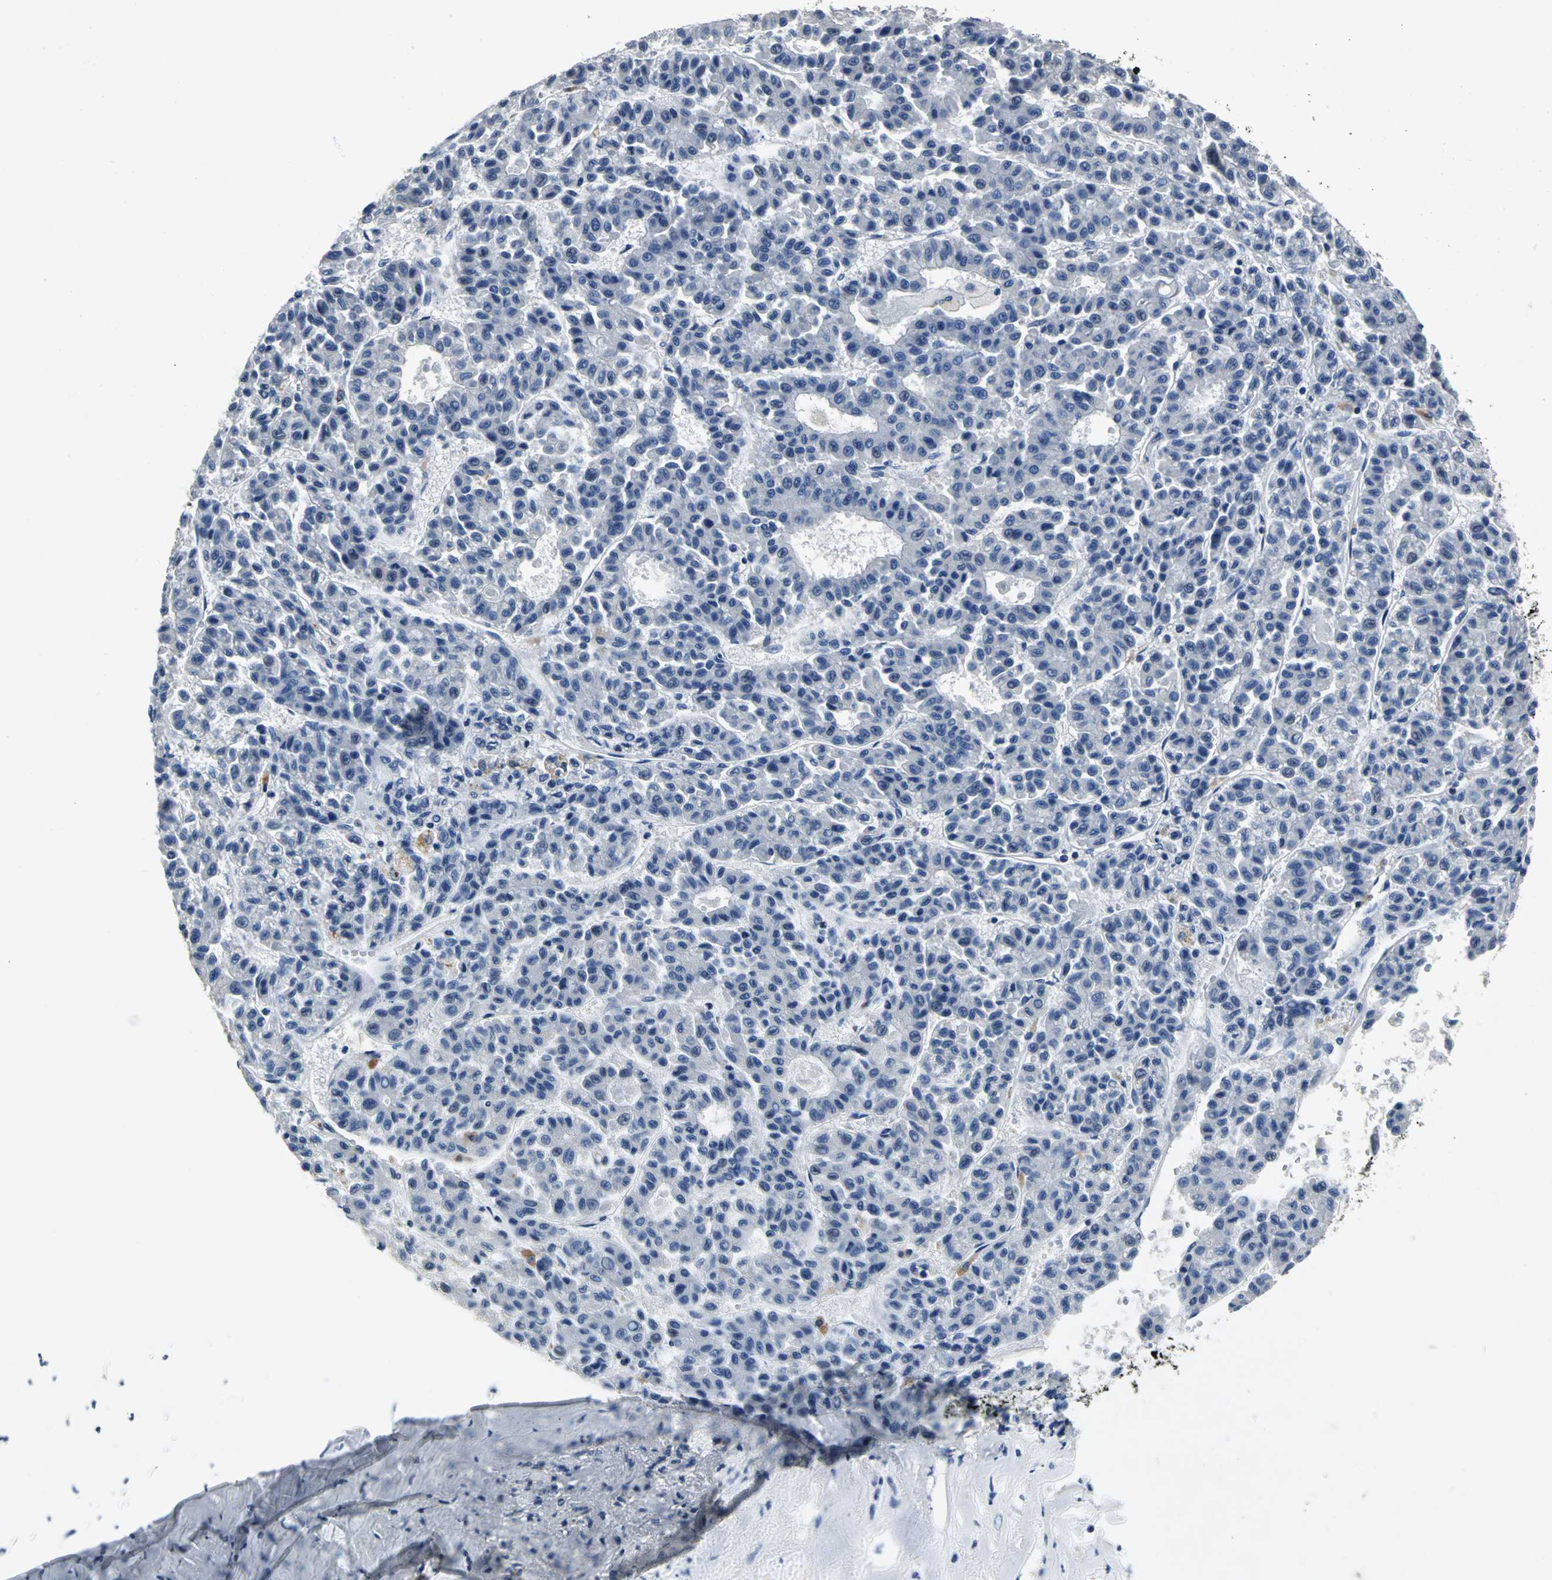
{"staining": {"intensity": "weak", "quantity": "<25%", "location": "cytoplasmic/membranous"}, "tissue": "liver cancer", "cell_type": "Tumor cells", "image_type": "cancer", "snomed": [{"axis": "morphology", "description": "Carcinoma, Hepatocellular, NOS"}, {"axis": "topography", "description": "Liver"}], "caption": "High power microscopy histopathology image of an immunohistochemistry (IHC) micrograph of liver cancer, revealing no significant positivity in tumor cells.", "gene": "IFI6", "patient": {"sex": "male", "age": 70}}